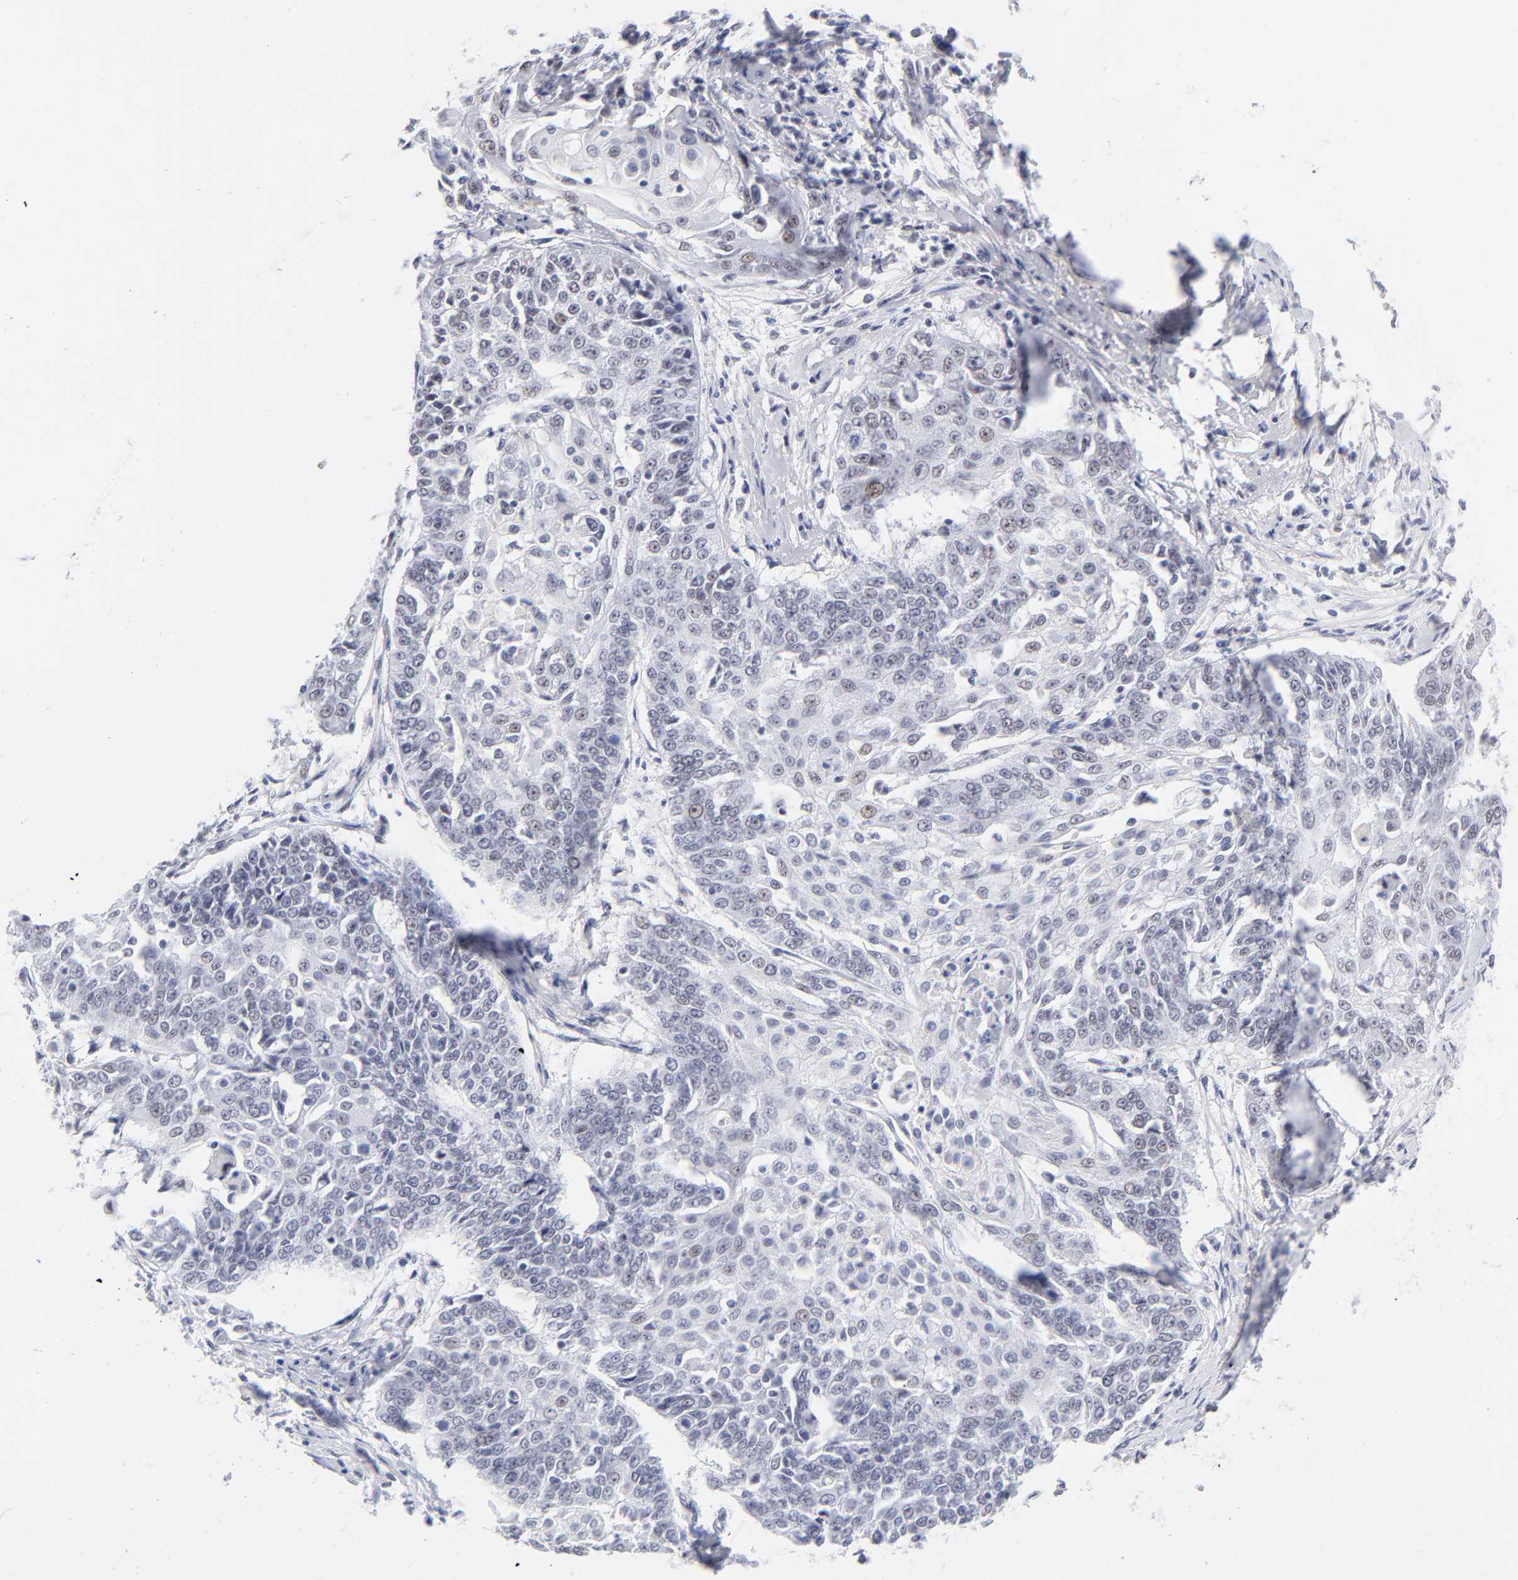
{"staining": {"intensity": "weak", "quantity": "<25%", "location": "nuclear"}, "tissue": "cervical cancer", "cell_type": "Tumor cells", "image_type": "cancer", "snomed": [{"axis": "morphology", "description": "Squamous cell carcinoma, NOS"}, {"axis": "topography", "description": "Cervix"}], "caption": "High magnification brightfield microscopy of cervical cancer (squamous cell carcinoma) stained with DAB (brown) and counterstained with hematoxylin (blue): tumor cells show no significant expression.", "gene": "SNRPB", "patient": {"sex": "female", "age": 64}}